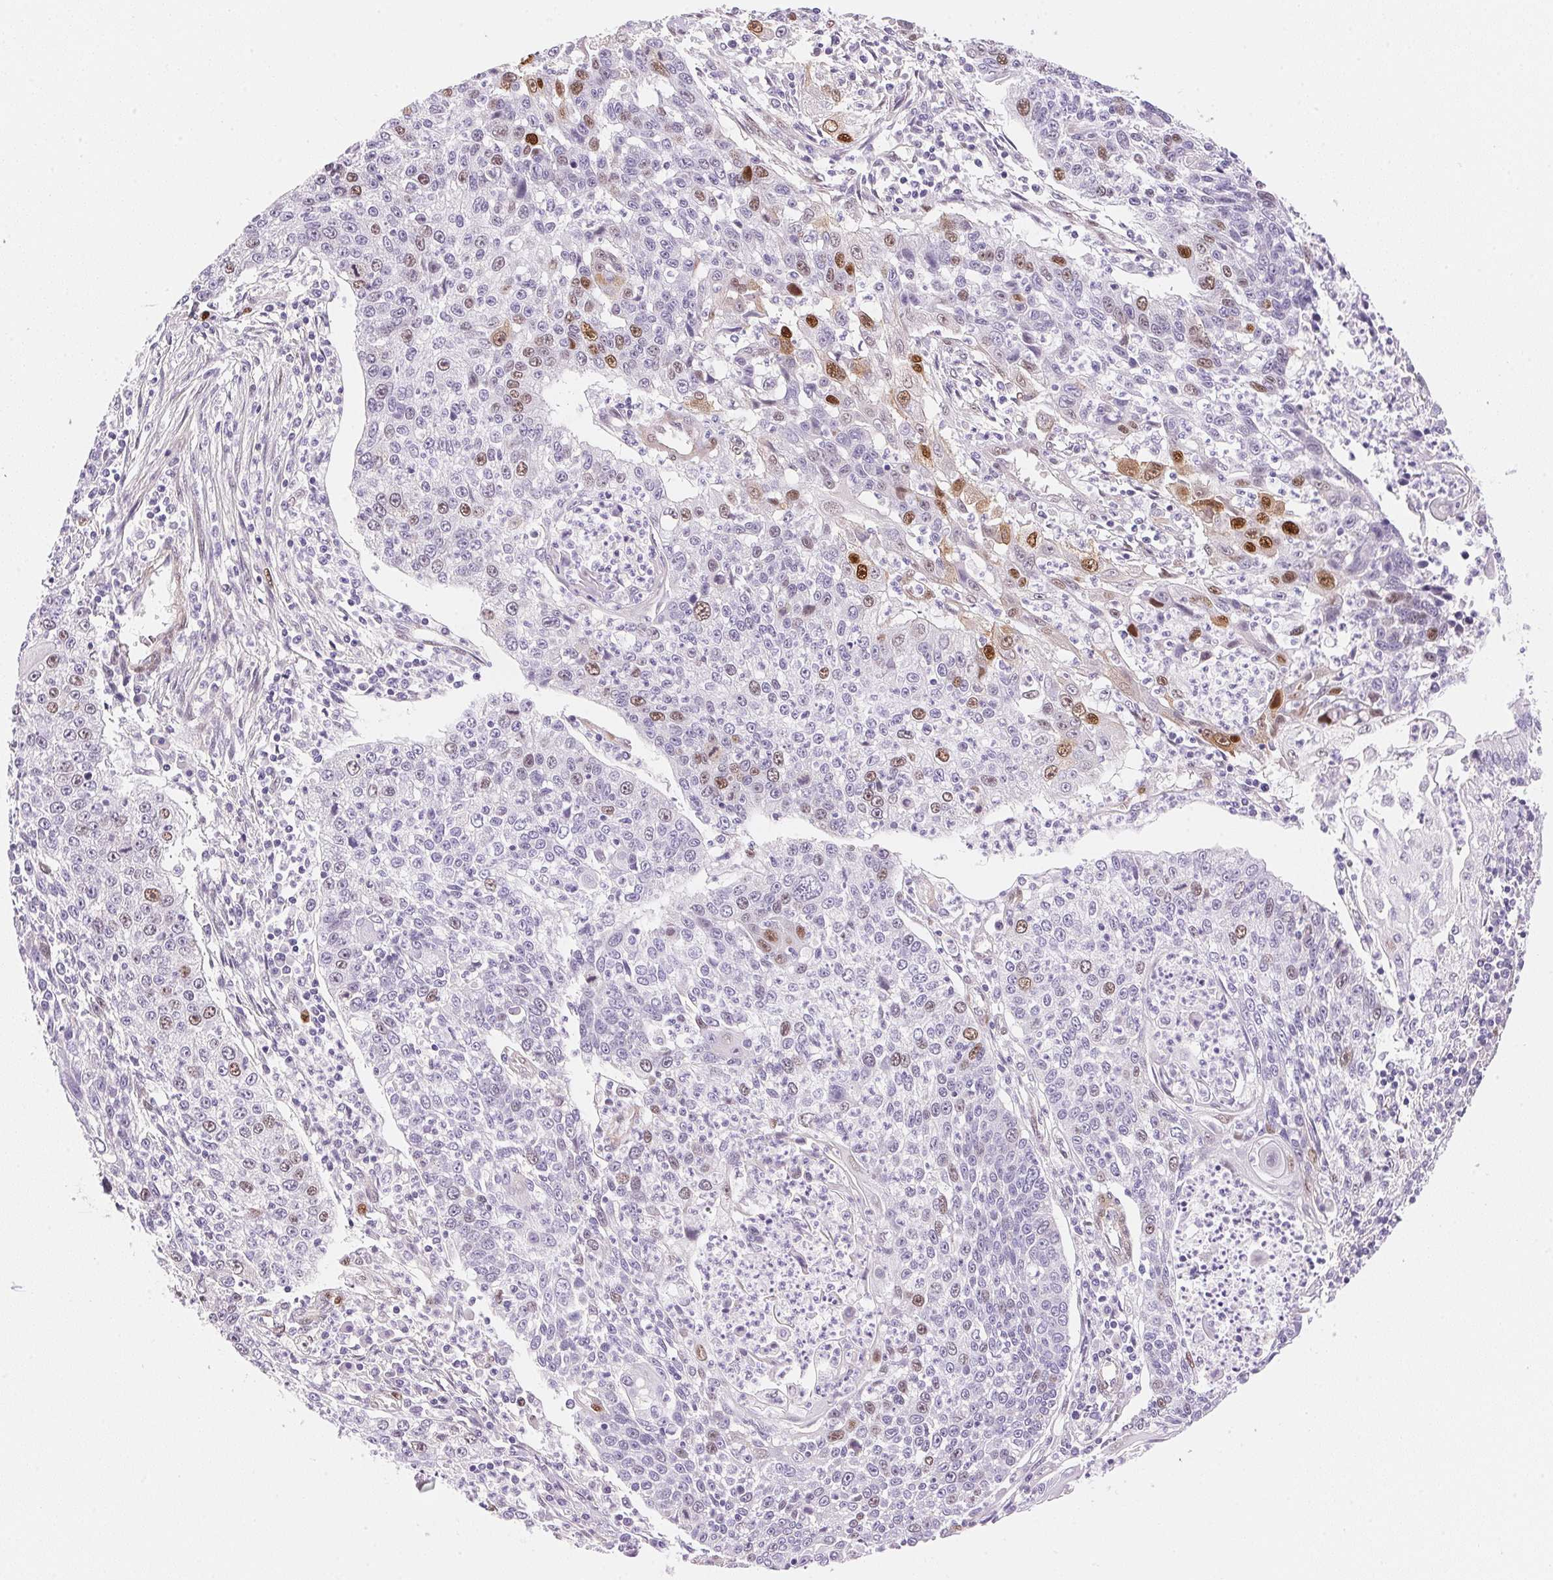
{"staining": {"intensity": "strong", "quantity": "<25%", "location": "nuclear"}, "tissue": "lung cancer", "cell_type": "Tumor cells", "image_type": "cancer", "snomed": [{"axis": "morphology", "description": "Squamous cell carcinoma, NOS"}, {"axis": "morphology", "description": "Squamous cell carcinoma, metastatic, NOS"}, {"axis": "topography", "description": "Lung"}, {"axis": "topography", "description": "Pleura, NOS"}], "caption": "Immunohistochemical staining of human lung squamous cell carcinoma exhibits medium levels of strong nuclear protein expression in about <25% of tumor cells. (DAB (3,3'-diaminobenzidine) IHC, brown staining for protein, blue staining for nuclei).", "gene": "SMTN", "patient": {"sex": "male", "age": 72}}